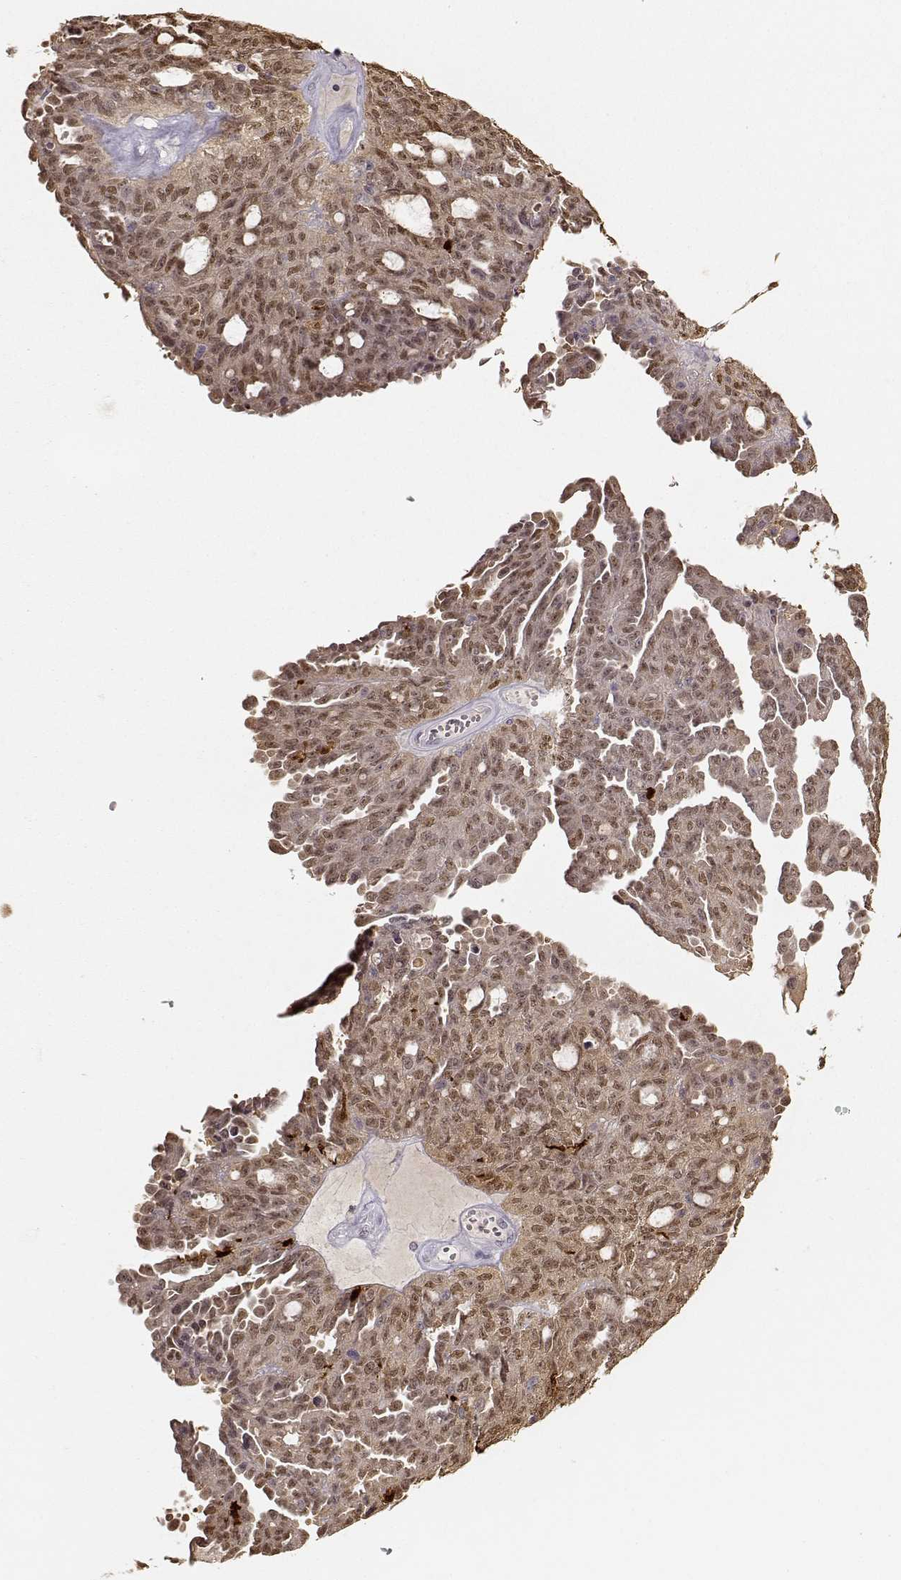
{"staining": {"intensity": "moderate", "quantity": ">75%", "location": "cytoplasmic/membranous,nuclear"}, "tissue": "ovarian cancer", "cell_type": "Tumor cells", "image_type": "cancer", "snomed": [{"axis": "morphology", "description": "Cystadenocarcinoma, serous, NOS"}, {"axis": "topography", "description": "Ovary"}], "caption": "A micrograph showing moderate cytoplasmic/membranous and nuclear positivity in about >75% of tumor cells in ovarian cancer (serous cystadenocarcinoma), as visualized by brown immunohistochemical staining.", "gene": "S100B", "patient": {"sex": "female", "age": 71}}